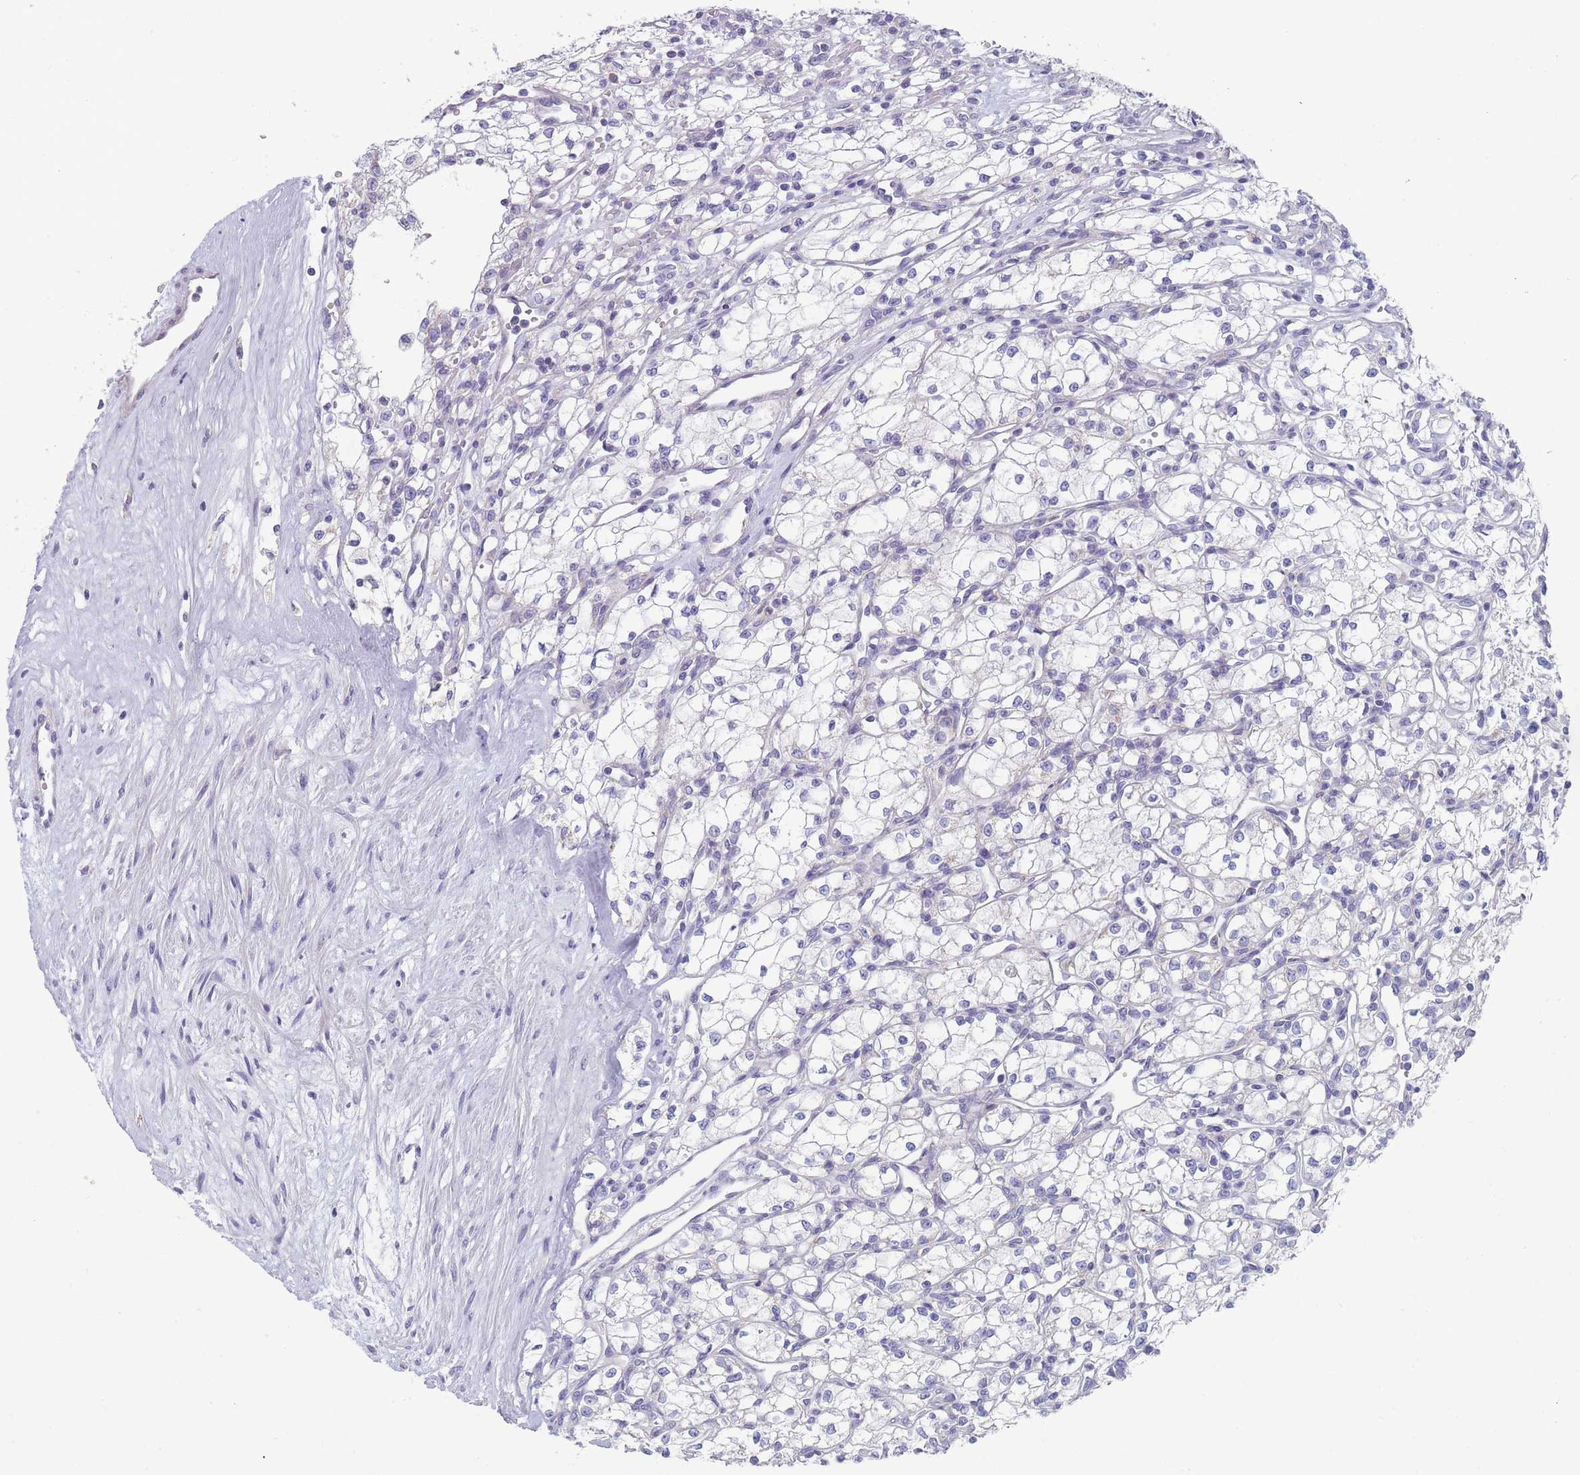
{"staining": {"intensity": "negative", "quantity": "none", "location": "none"}, "tissue": "renal cancer", "cell_type": "Tumor cells", "image_type": "cancer", "snomed": [{"axis": "morphology", "description": "Adenocarcinoma, NOS"}, {"axis": "topography", "description": "Kidney"}], "caption": "An IHC micrograph of renal cancer (adenocarcinoma) is shown. There is no staining in tumor cells of renal cancer (adenocarcinoma). (Brightfield microscopy of DAB immunohistochemistry (IHC) at high magnification).", "gene": "MRPS14", "patient": {"sex": "male", "age": 59}}